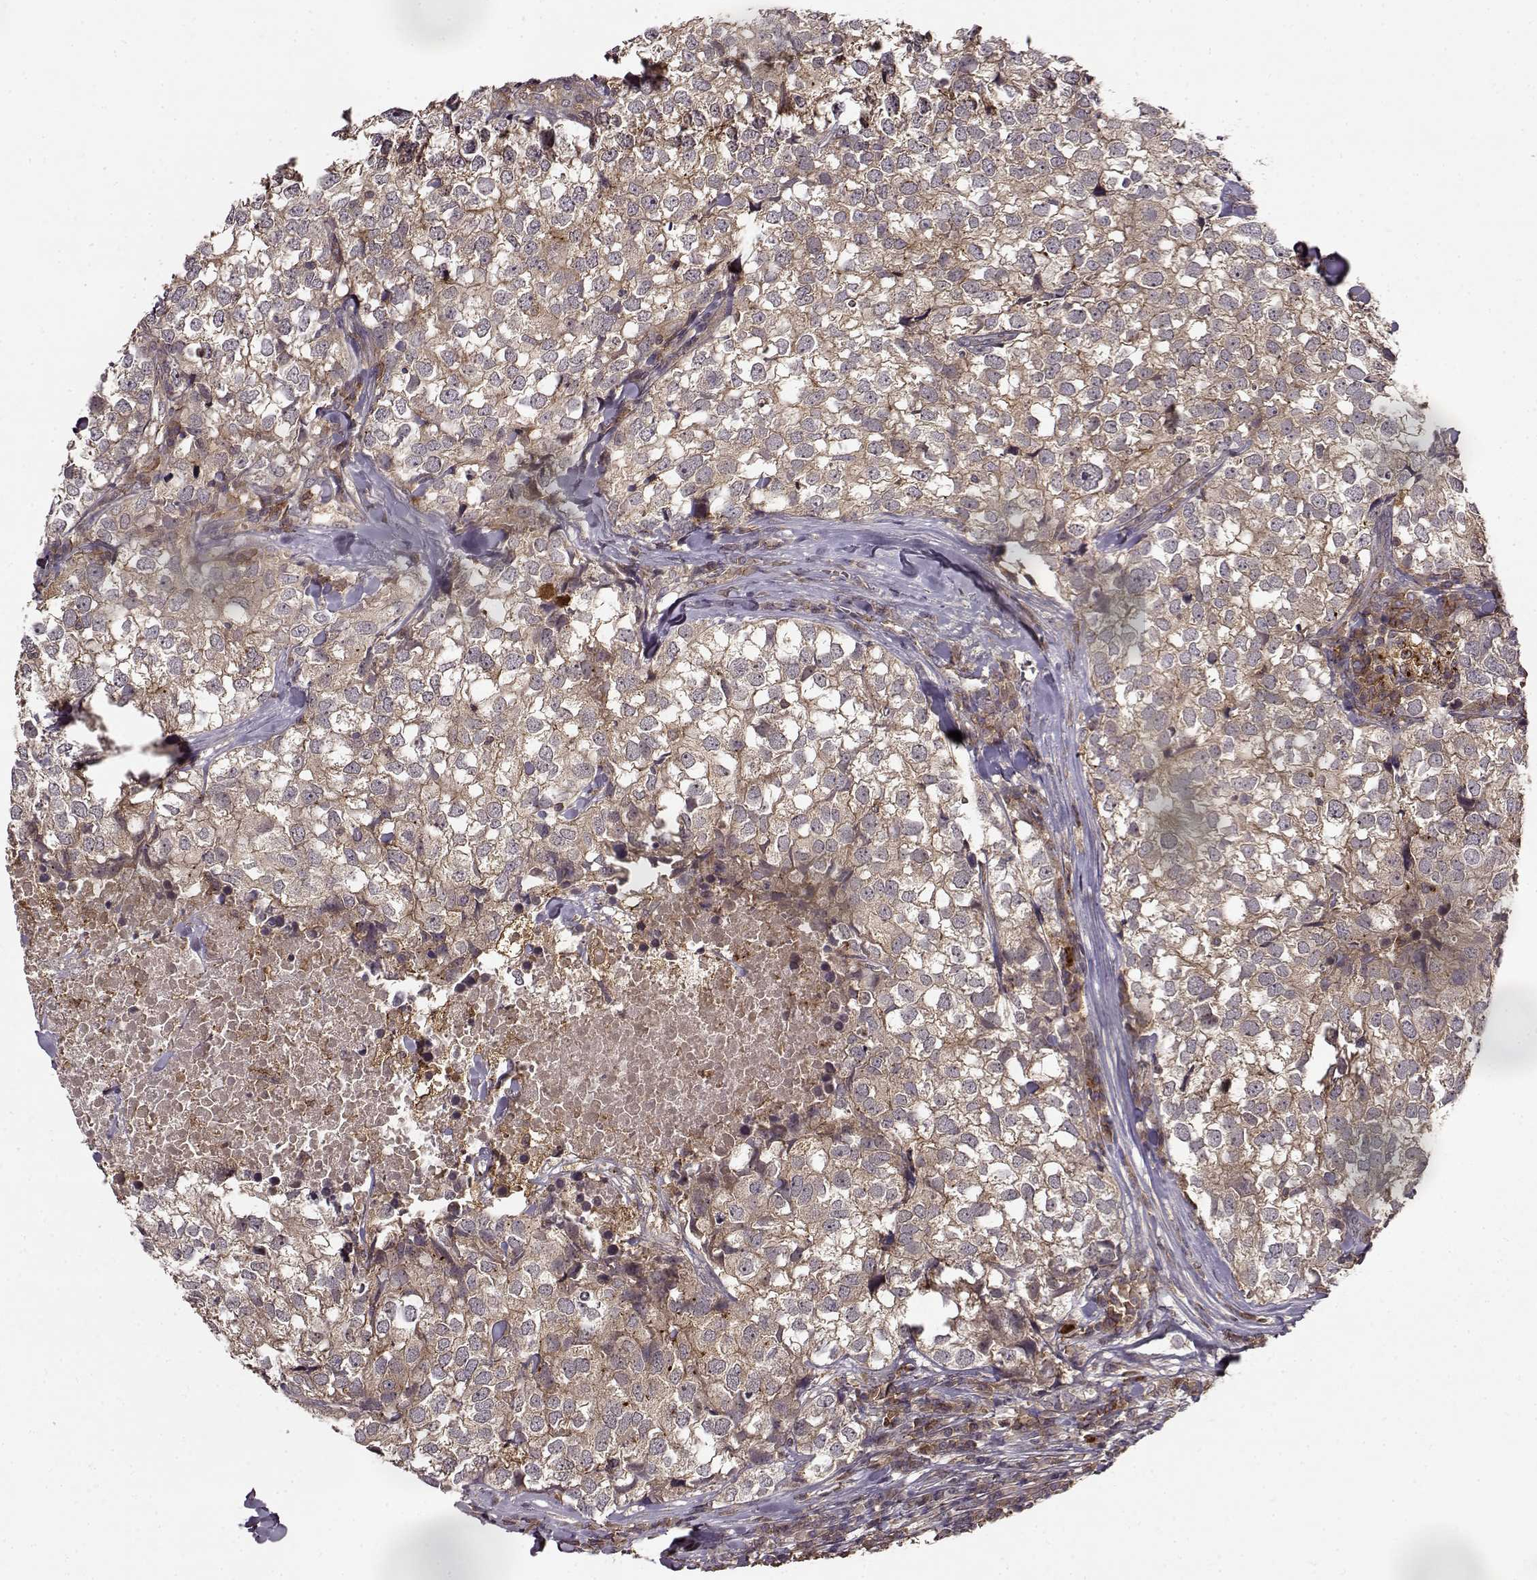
{"staining": {"intensity": "weak", "quantity": ">75%", "location": "cytoplasmic/membranous"}, "tissue": "breast cancer", "cell_type": "Tumor cells", "image_type": "cancer", "snomed": [{"axis": "morphology", "description": "Duct carcinoma"}, {"axis": "topography", "description": "Breast"}], "caption": "Tumor cells demonstrate low levels of weak cytoplasmic/membranous positivity in about >75% of cells in breast infiltrating ductal carcinoma. (IHC, brightfield microscopy, high magnification).", "gene": "IFRD2", "patient": {"sex": "female", "age": 30}}